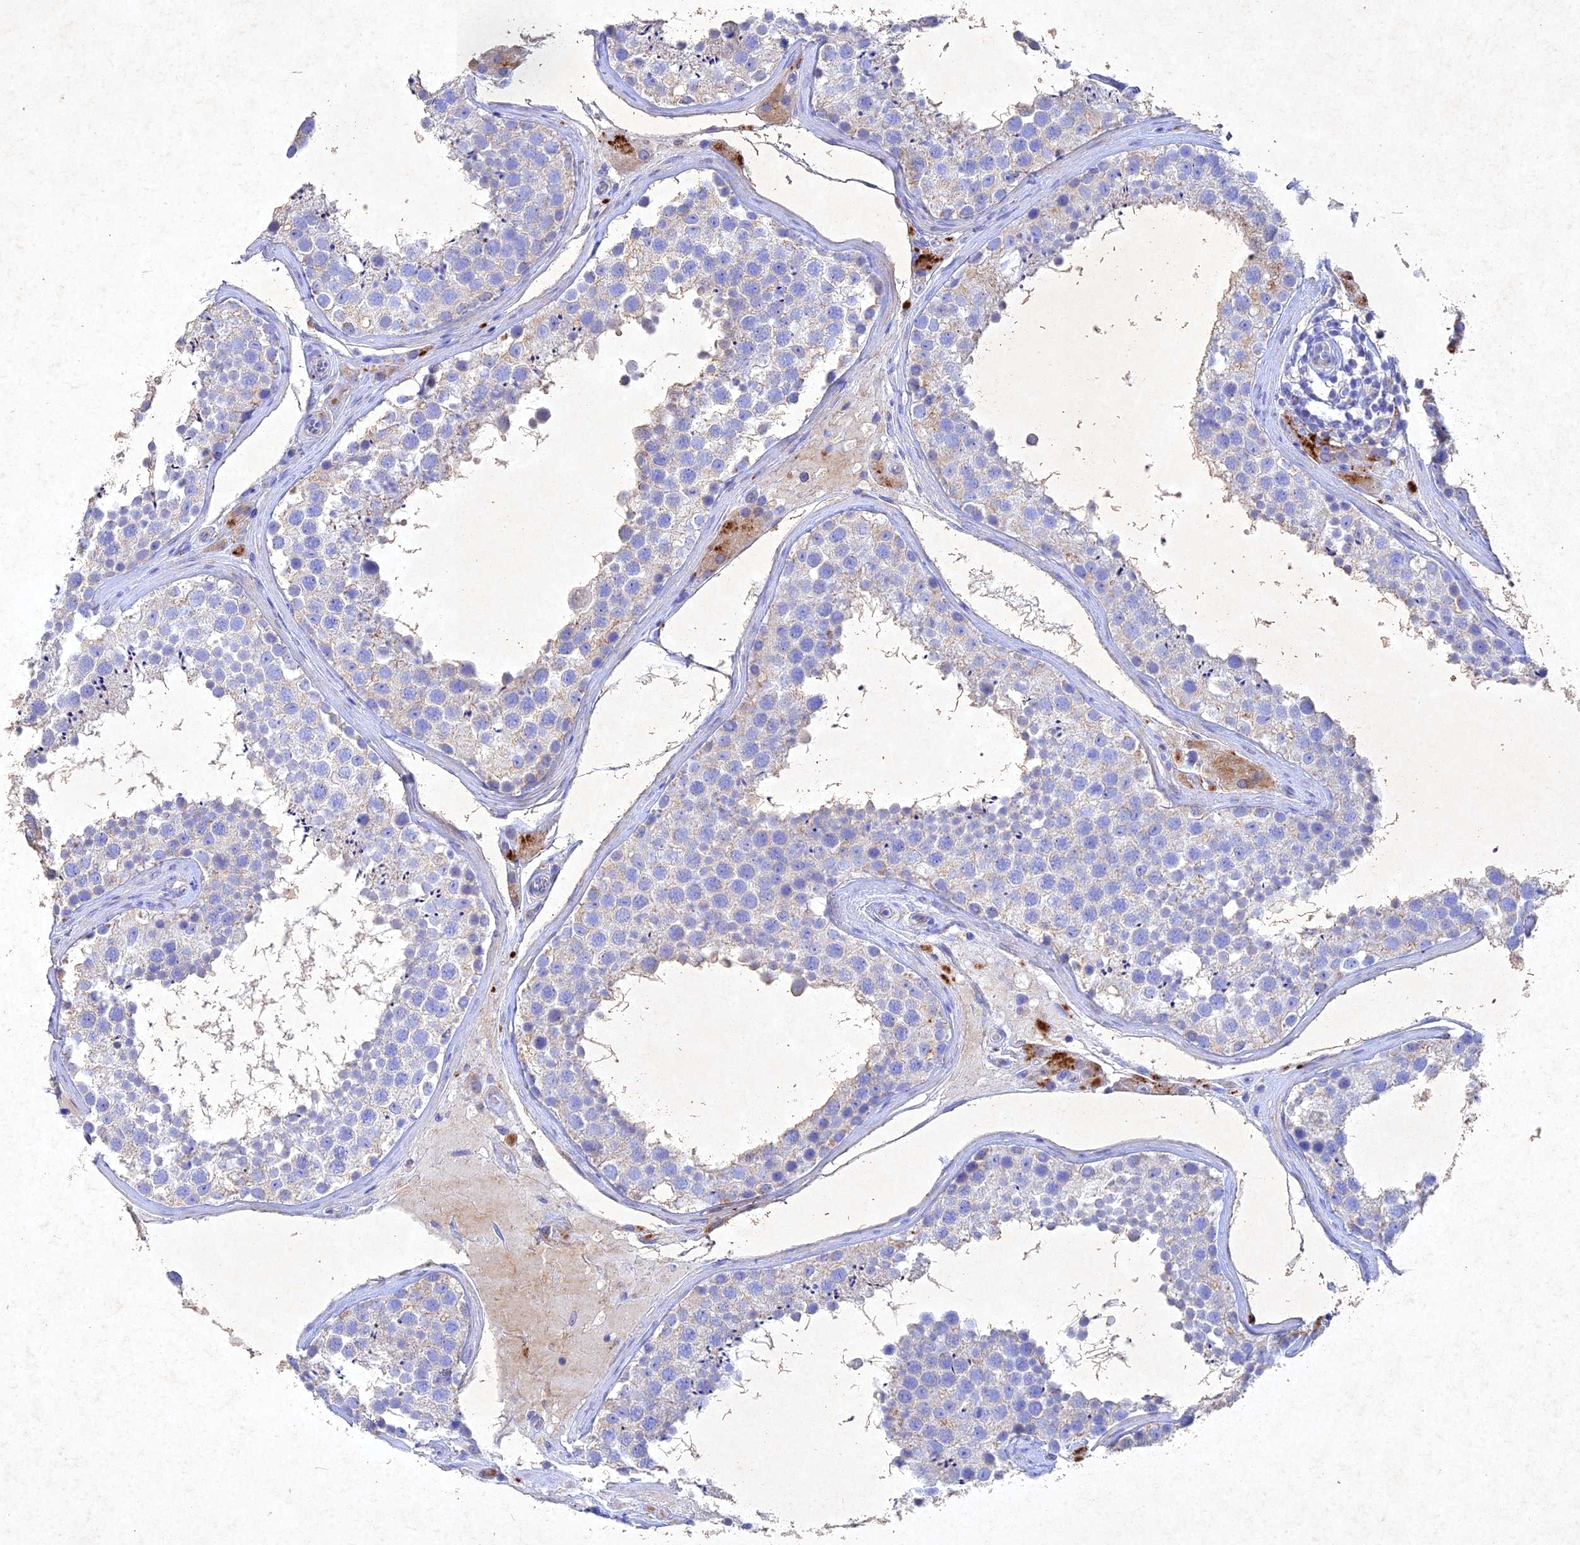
{"staining": {"intensity": "negative", "quantity": "none", "location": "none"}, "tissue": "testis", "cell_type": "Cells in seminiferous ducts", "image_type": "normal", "snomed": [{"axis": "morphology", "description": "Normal tissue, NOS"}, {"axis": "topography", "description": "Testis"}], "caption": "Immunohistochemistry (IHC) of benign testis shows no positivity in cells in seminiferous ducts. The staining was performed using DAB (3,3'-diaminobenzidine) to visualize the protein expression in brown, while the nuclei were stained in blue with hematoxylin (Magnification: 20x).", "gene": "NDUFV1", "patient": {"sex": "male", "age": 46}}